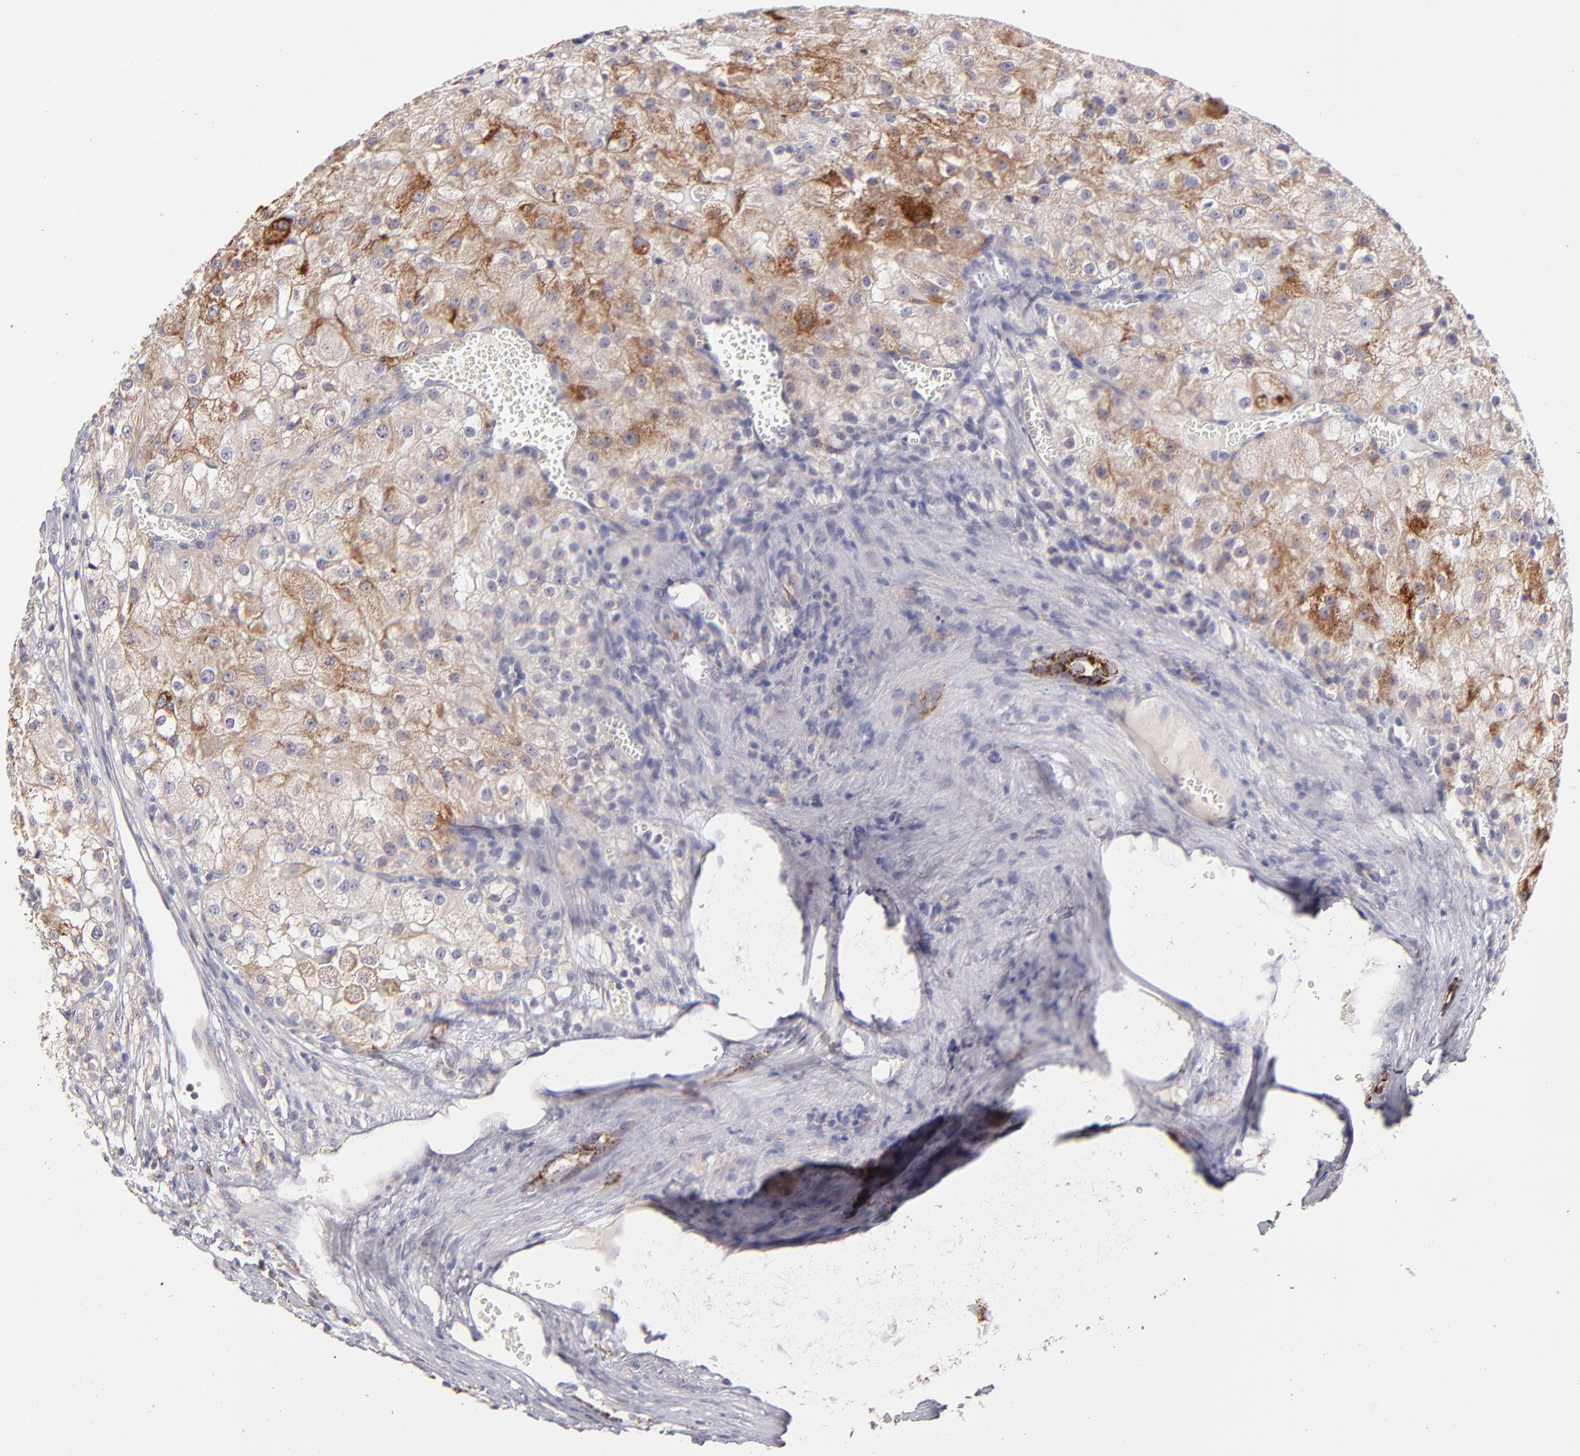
{"staining": {"intensity": "moderate", "quantity": ">75%", "location": "cytoplasmic/membranous"}, "tissue": "renal cancer", "cell_type": "Tumor cells", "image_type": "cancer", "snomed": [{"axis": "morphology", "description": "Adenocarcinoma, NOS"}, {"axis": "topography", "description": "Kidney"}], "caption": "Renal cancer stained for a protein exhibits moderate cytoplasmic/membranous positivity in tumor cells.", "gene": "GLDC", "patient": {"sex": "female", "age": 74}}